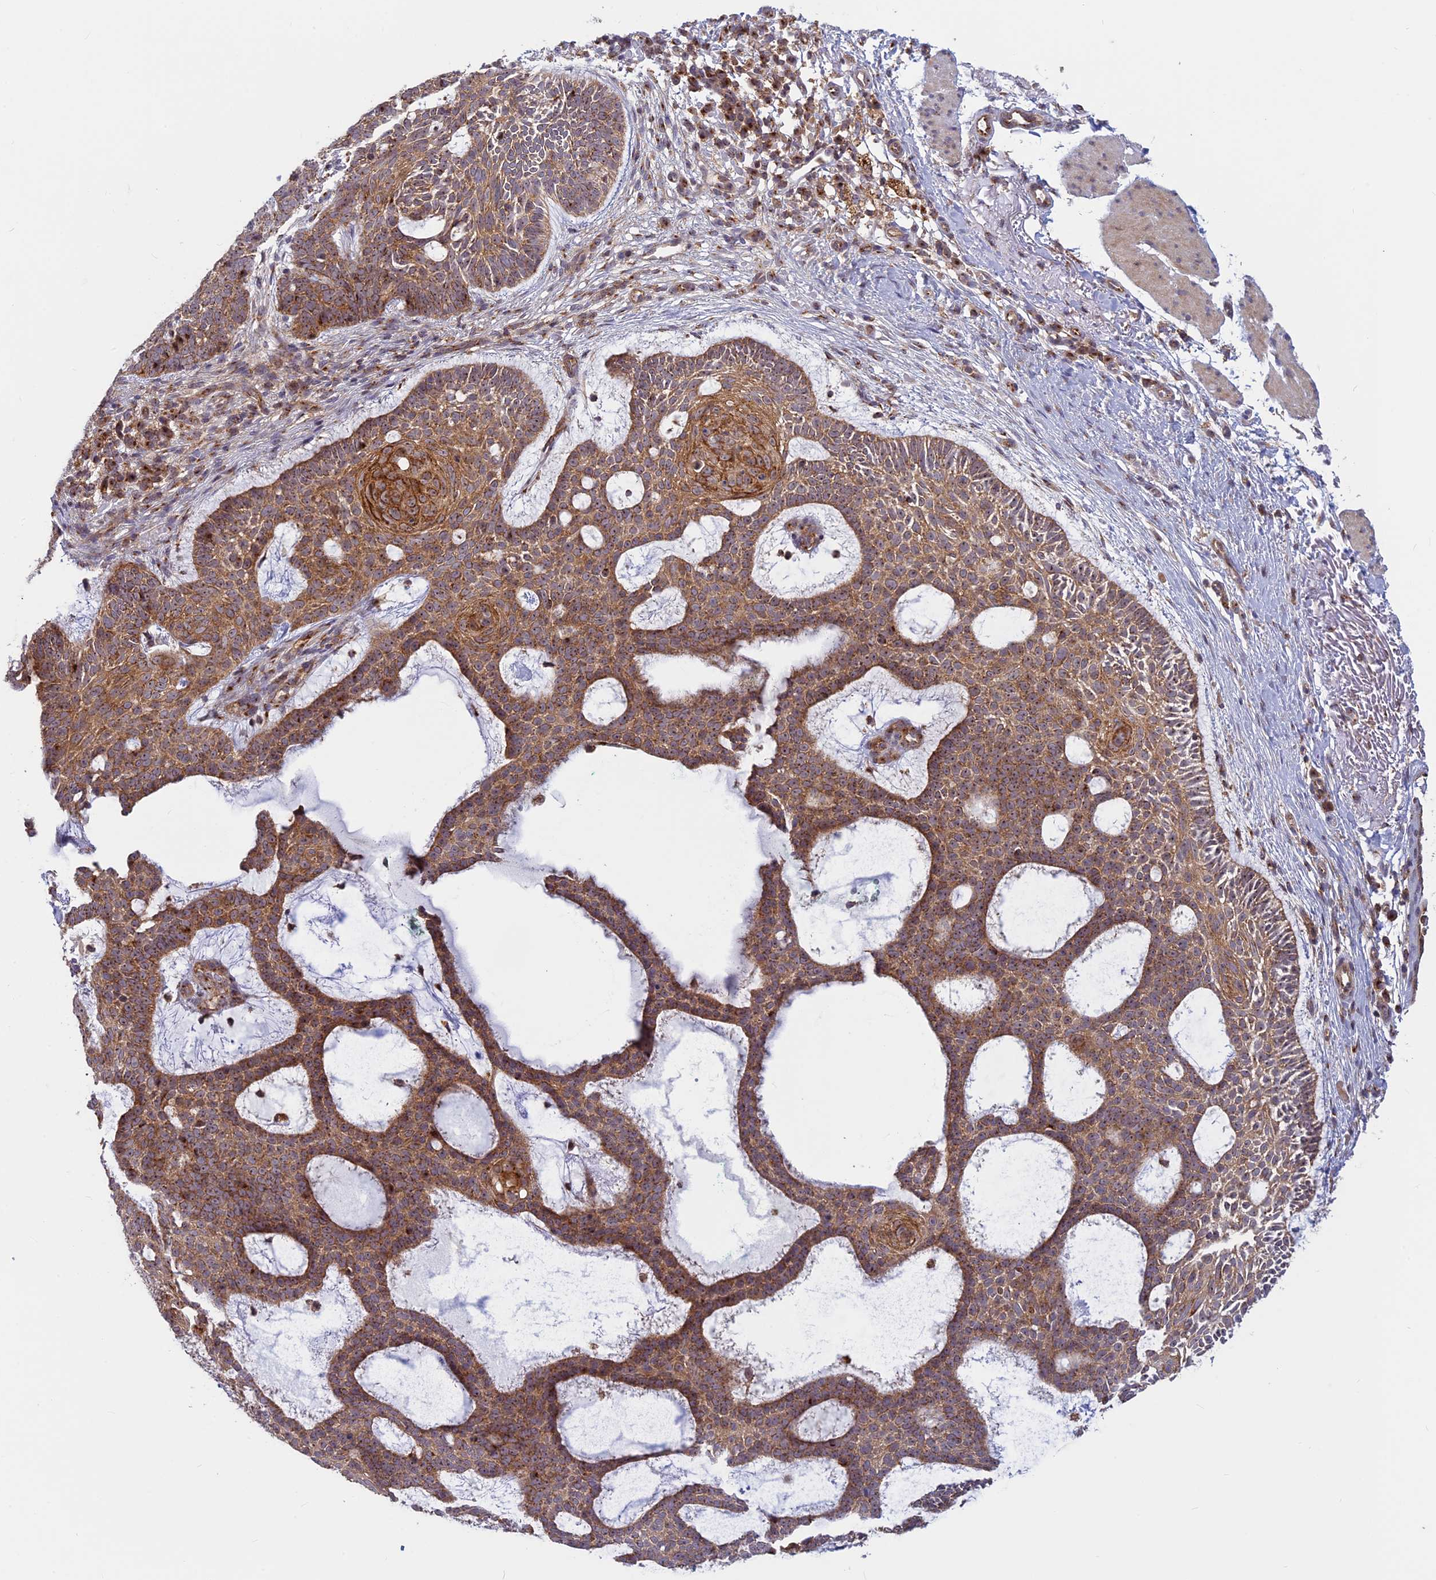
{"staining": {"intensity": "moderate", "quantity": ">75%", "location": "cytoplasmic/membranous"}, "tissue": "skin cancer", "cell_type": "Tumor cells", "image_type": "cancer", "snomed": [{"axis": "morphology", "description": "Basal cell carcinoma"}, {"axis": "topography", "description": "Skin"}], "caption": "Skin basal cell carcinoma tissue exhibits moderate cytoplasmic/membranous expression in approximately >75% of tumor cells", "gene": "CLINT1", "patient": {"sex": "male", "age": 85}}